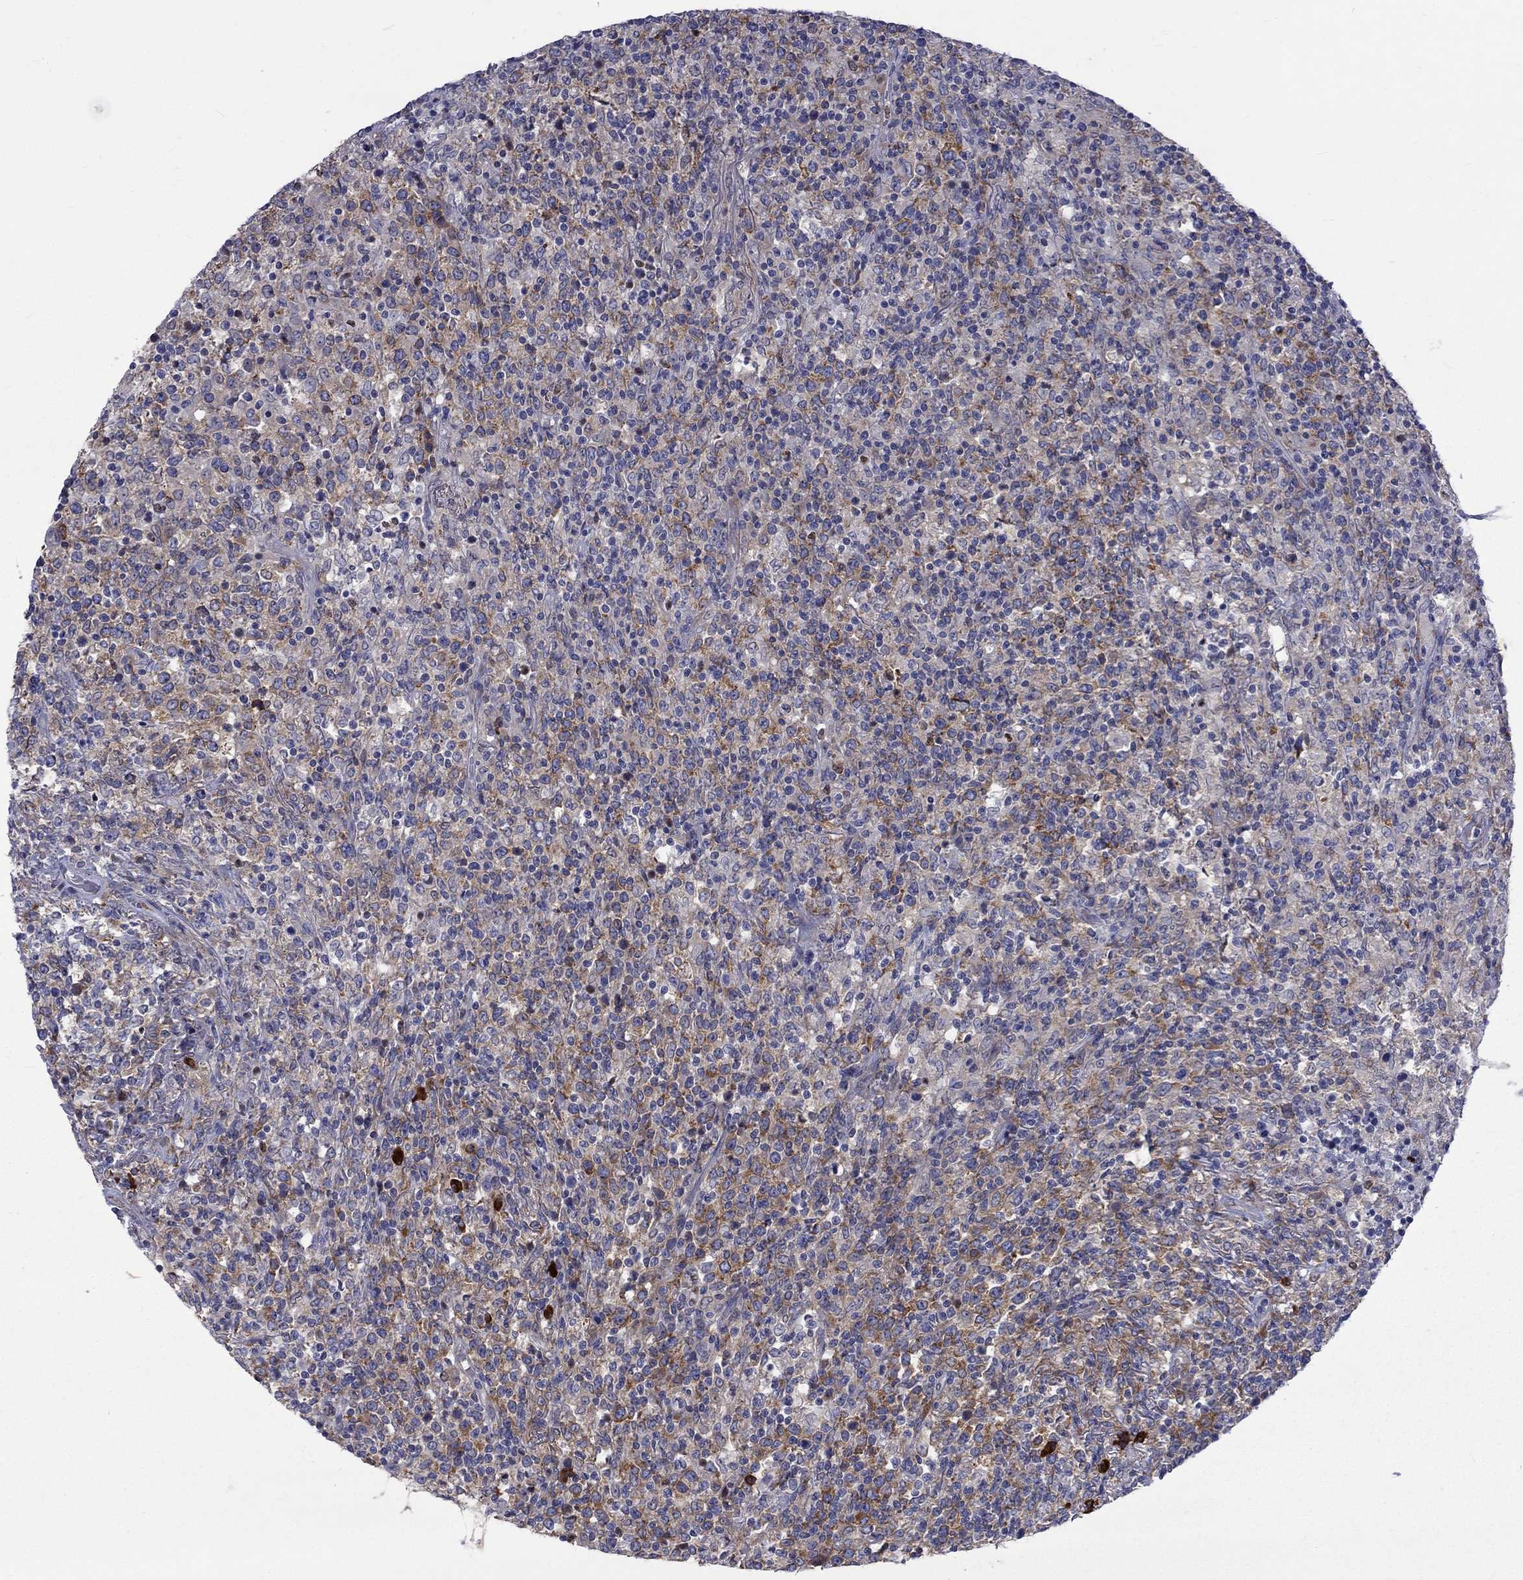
{"staining": {"intensity": "negative", "quantity": "none", "location": "none"}, "tissue": "lymphoma", "cell_type": "Tumor cells", "image_type": "cancer", "snomed": [{"axis": "morphology", "description": "Malignant lymphoma, non-Hodgkin's type, High grade"}, {"axis": "topography", "description": "Lung"}], "caption": "The immunohistochemistry image has no significant expression in tumor cells of lymphoma tissue. (DAB (3,3'-diaminobenzidine) immunohistochemistry (IHC), high magnification).", "gene": "PABPC4", "patient": {"sex": "male", "age": 79}}